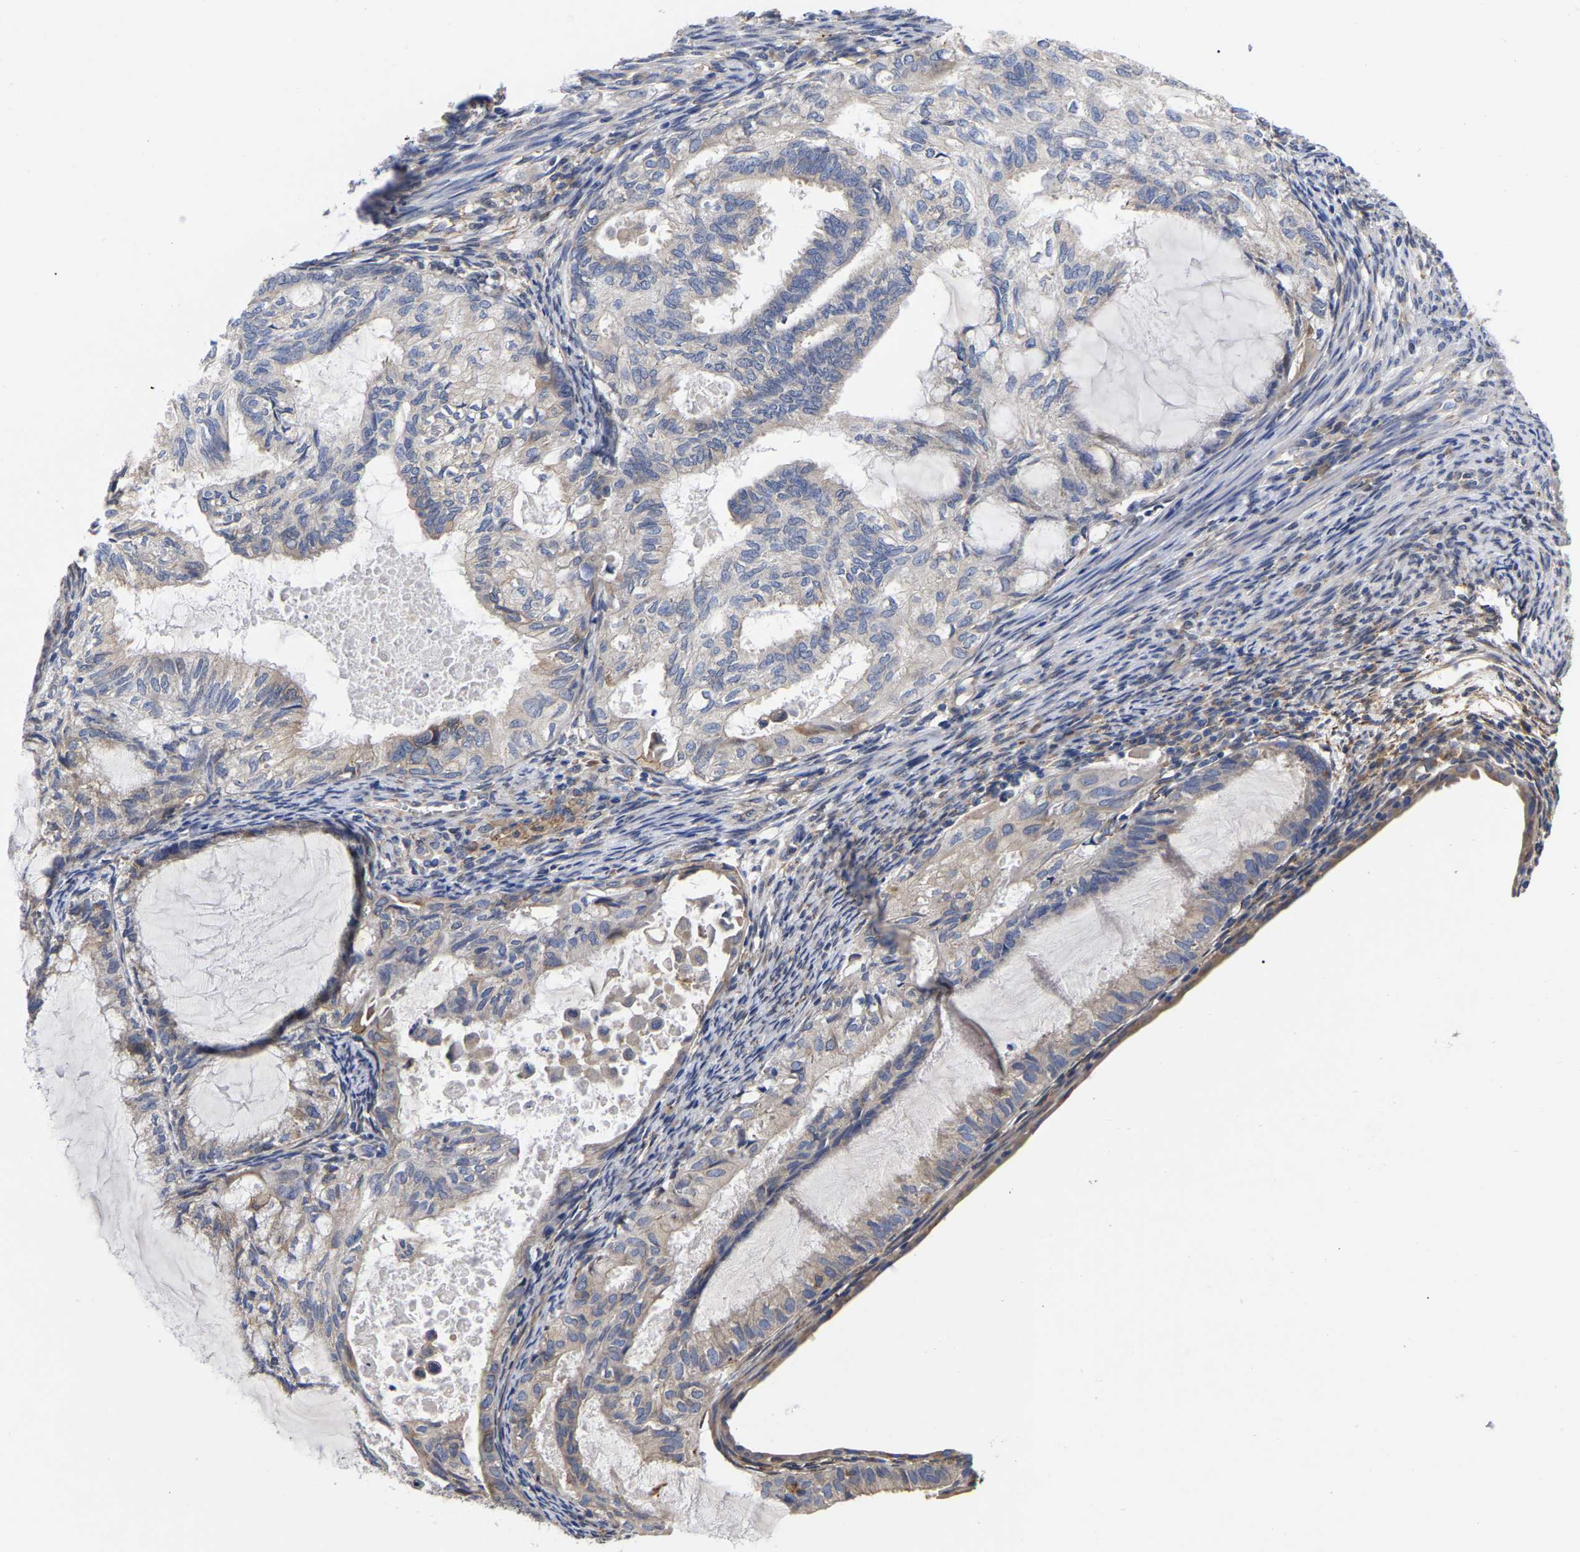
{"staining": {"intensity": "weak", "quantity": "<25%", "location": "cytoplasmic/membranous"}, "tissue": "cervical cancer", "cell_type": "Tumor cells", "image_type": "cancer", "snomed": [{"axis": "morphology", "description": "Normal tissue, NOS"}, {"axis": "morphology", "description": "Adenocarcinoma, NOS"}, {"axis": "topography", "description": "Cervix"}, {"axis": "topography", "description": "Endometrium"}], "caption": "Immunohistochemistry (IHC) of human cervical cancer (adenocarcinoma) demonstrates no staining in tumor cells.", "gene": "CFAP298", "patient": {"sex": "female", "age": 86}}